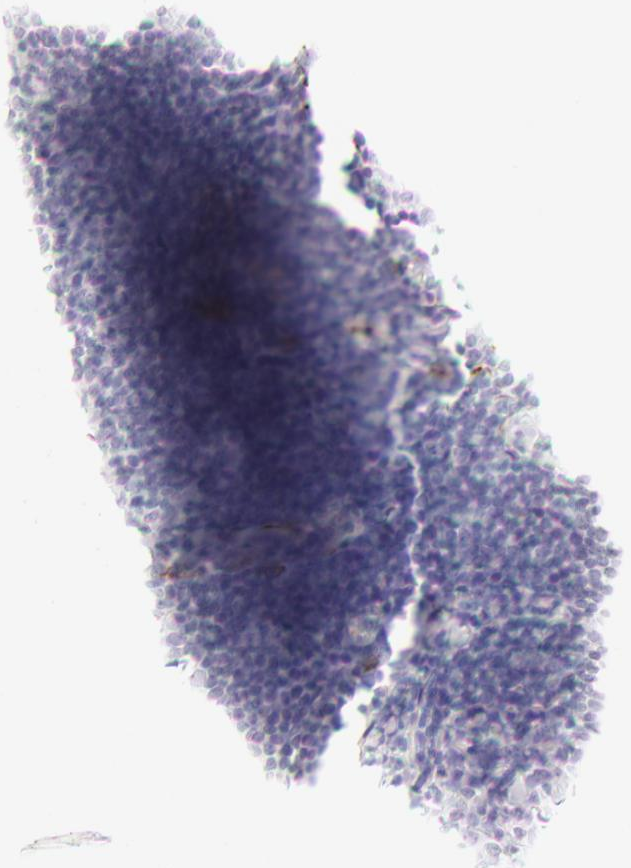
{"staining": {"intensity": "negative", "quantity": "none", "location": "none"}, "tissue": "lymphoma", "cell_type": "Tumor cells", "image_type": "cancer", "snomed": [{"axis": "morphology", "description": "Malignant lymphoma, non-Hodgkin's type, Low grade"}, {"axis": "topography", "description": "Lymph node"}], "caption": "This is an IHC micrograph of lymphoma. There is no positivity in tumor cells.", "gene": "KRT8", "patient": {"sex": "male", "age": 49}}